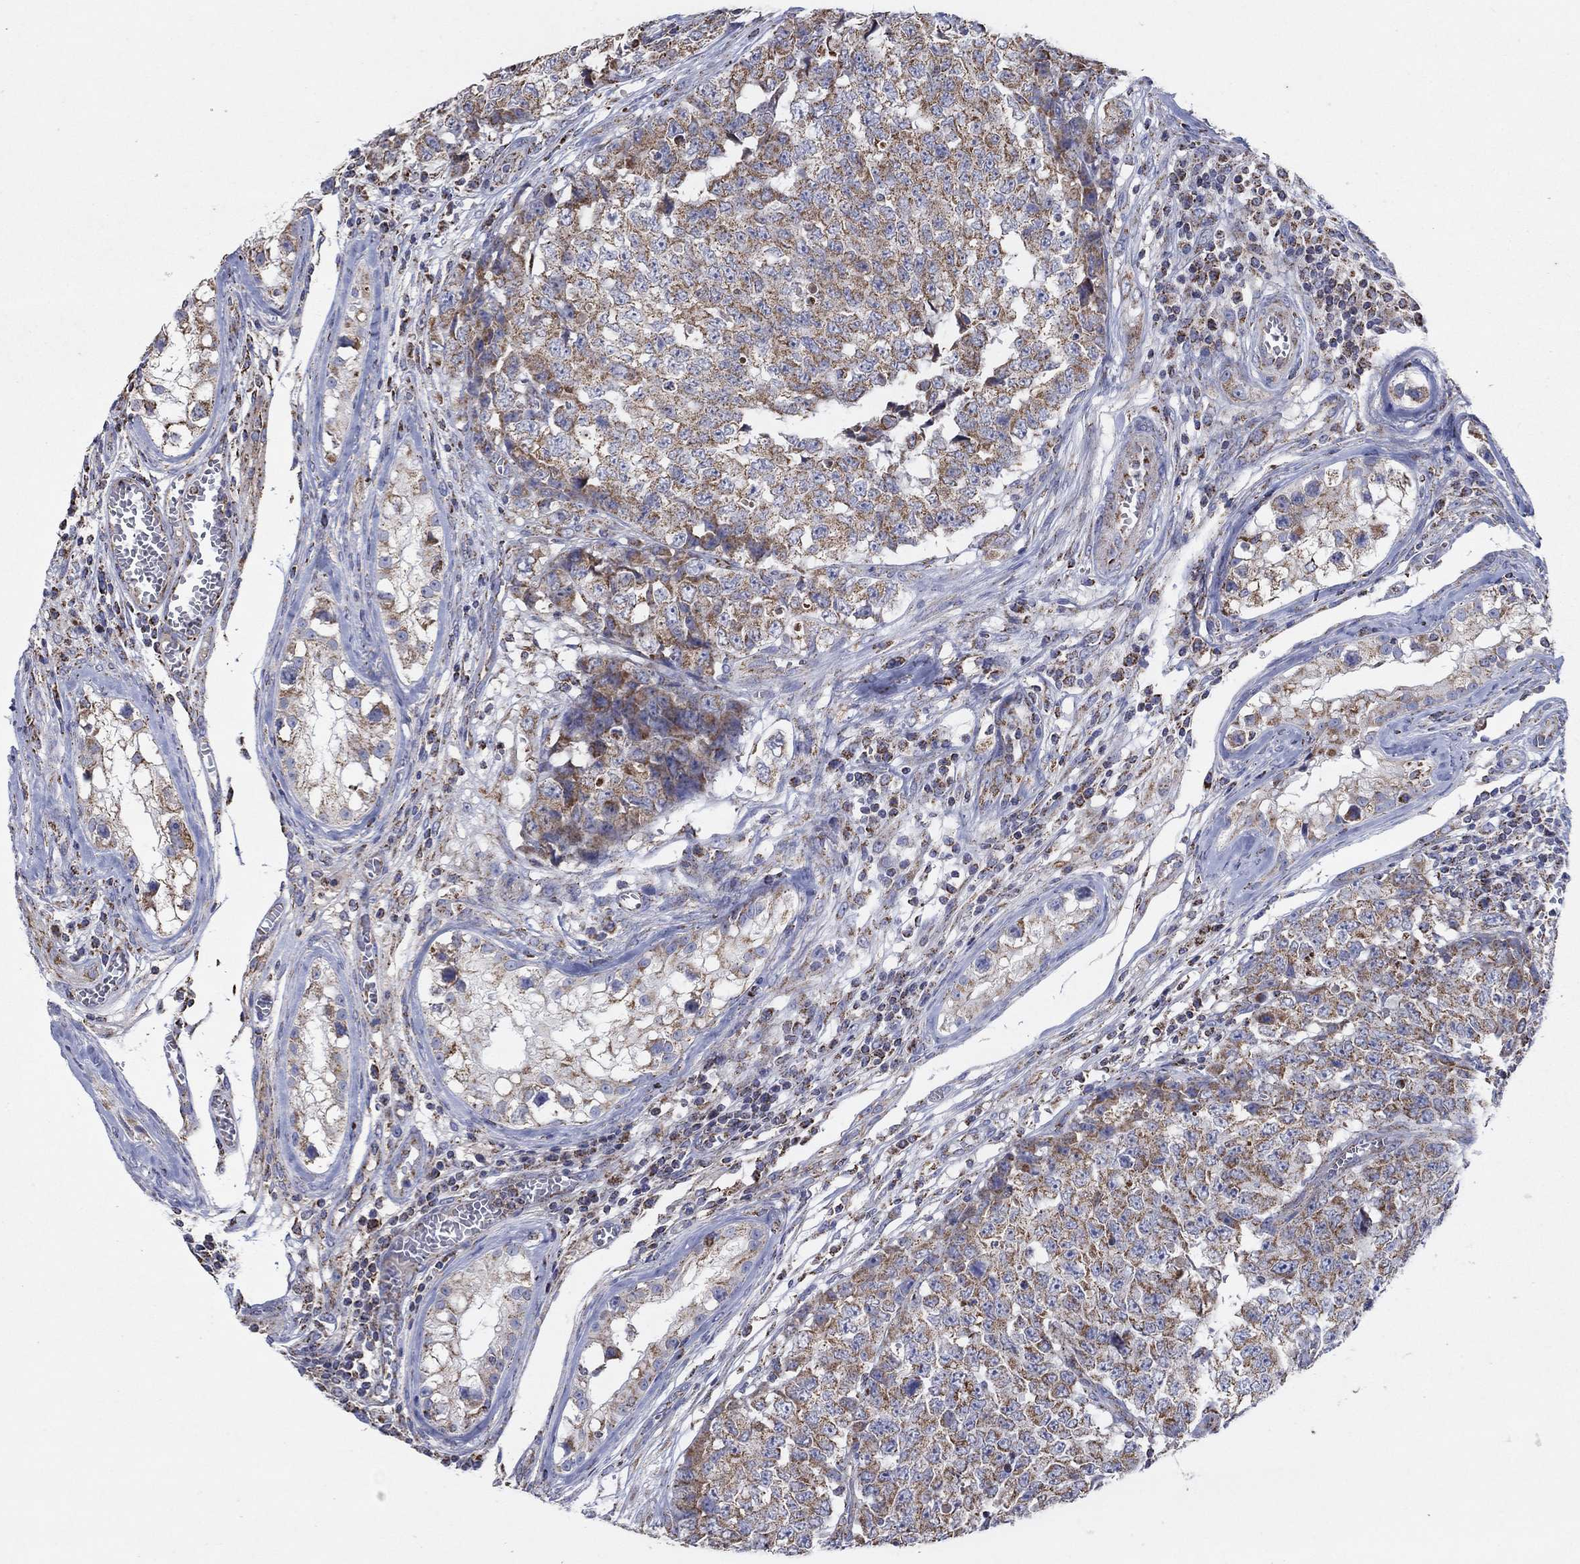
{"staining": {"intensity": "moderate", "quantity": ">75%", "location": "cytoplasmic/membranous"}, "tissue": "testis cancer", "cell_type": "Tumor cells", "image_type": "cancer", "snomed": [{"axis": "morphology", "description": "Carcinoma, Embryonal, NOS"}, {"axis": "topography", "description": "Testis"}], "caption": "An image of human testis cancer (embryonal carcinoma) stained for a protein displays moderate cytoplasmic/membranous brown staining in tumor cells.", "gene": "C9orf85", "patient": {"sex": "male", "age": 23}}